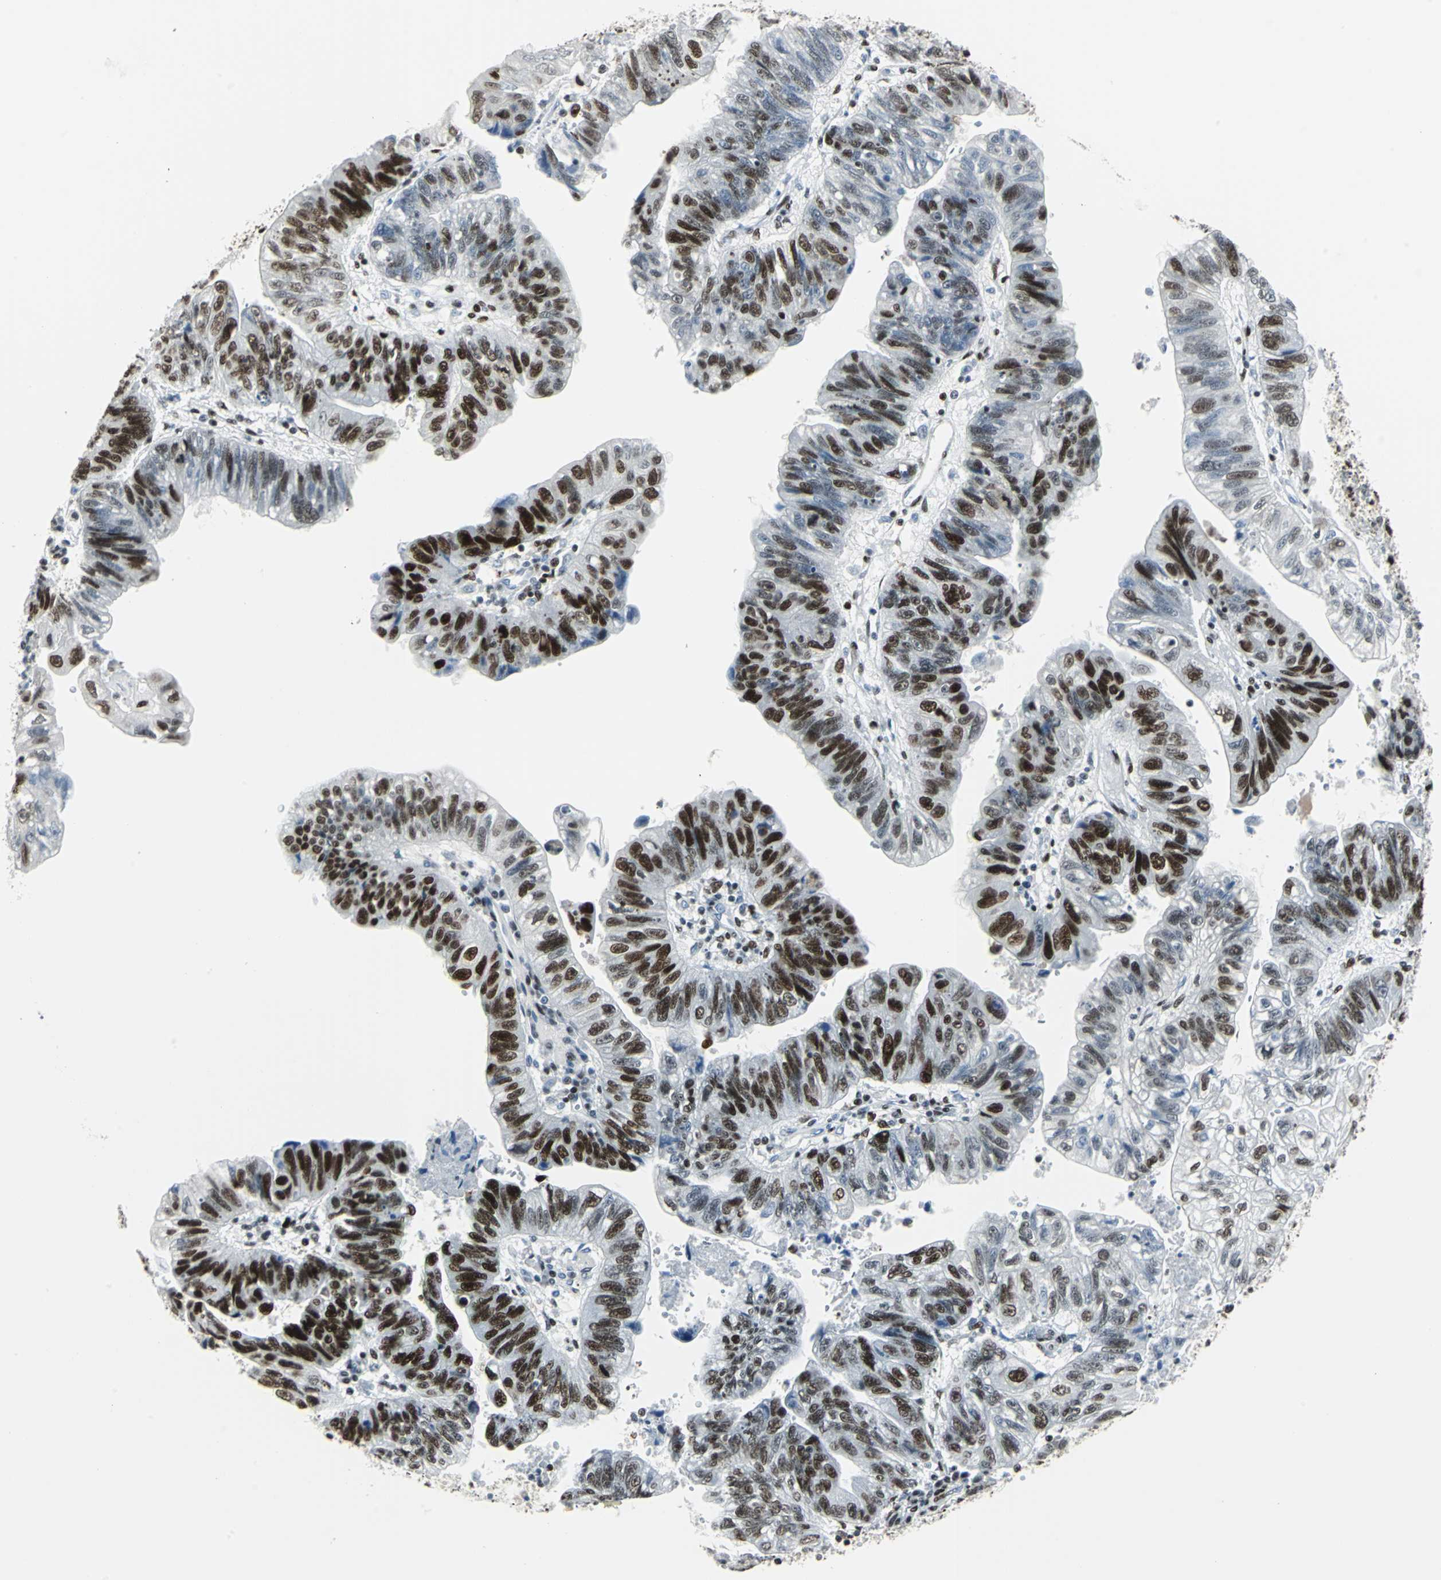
{"staining": {"intensity": "strong", "quantity": "25%-75%", "location": "nuclear"}, "tissue": "stomach cancer", "cell_type": "Tumor cells", "image_type": "cancer", "snomed": [{"axis": "morphology", "description": "Adenocarcinoma, NOS"}, {"axis": "topography", "description": "Stomach"}], "caption": "IHC staining of stomach cancer (adenocarcinoma), which displays high levels of strong nuclear staining in approximately 25%-75% of tumor cells indicating strong nuclear protein expression. The staining was performed using DAB (3,3'-diaminobenzidine) (brown) for protein detection and nuclei were counterstained in hematoxylin (blue).", "gene": "HDAC2", "patient": {"sex": "male", "age": 59}}